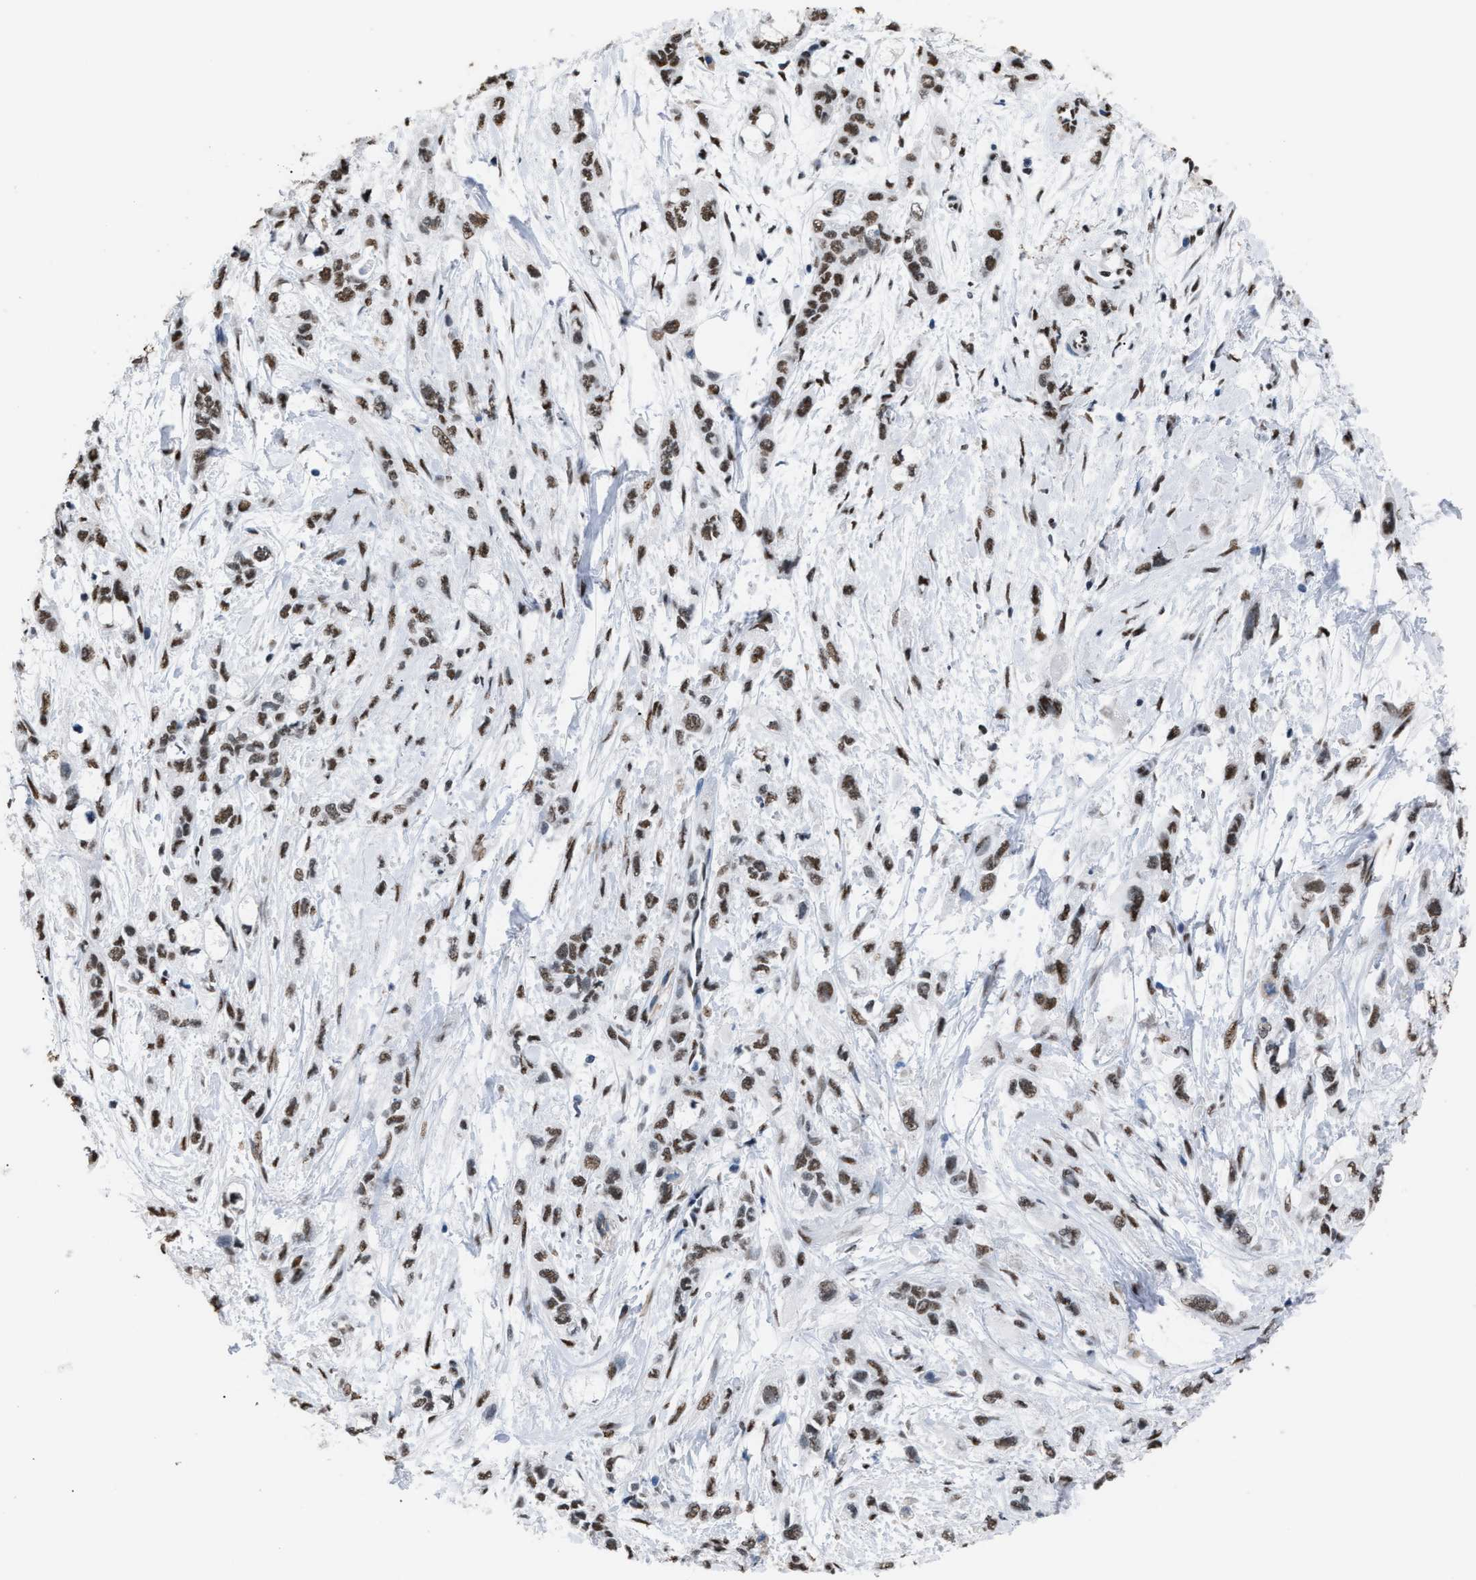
{"staining": {"intensity": "strong", "quantity": ">75%", "location": "nuclear"}, "tissue": "pancreatic cancer", "cell_type": "Tumor cells", "image_type": "cancer", "snomed": [{"axis": "morphology", "description": "Adenocarcinoma, NOS"}, {"axis": "topography", "description": "Pancreas"}], "caption": "Pancreatic adenocarcinoma tissue reveals strong nuclear staining in approximately >75% of tumor cells, visualized by immunohistochemistry.", "gene": "CCAR2", "patient": {"sex": "male", "age": 74}}